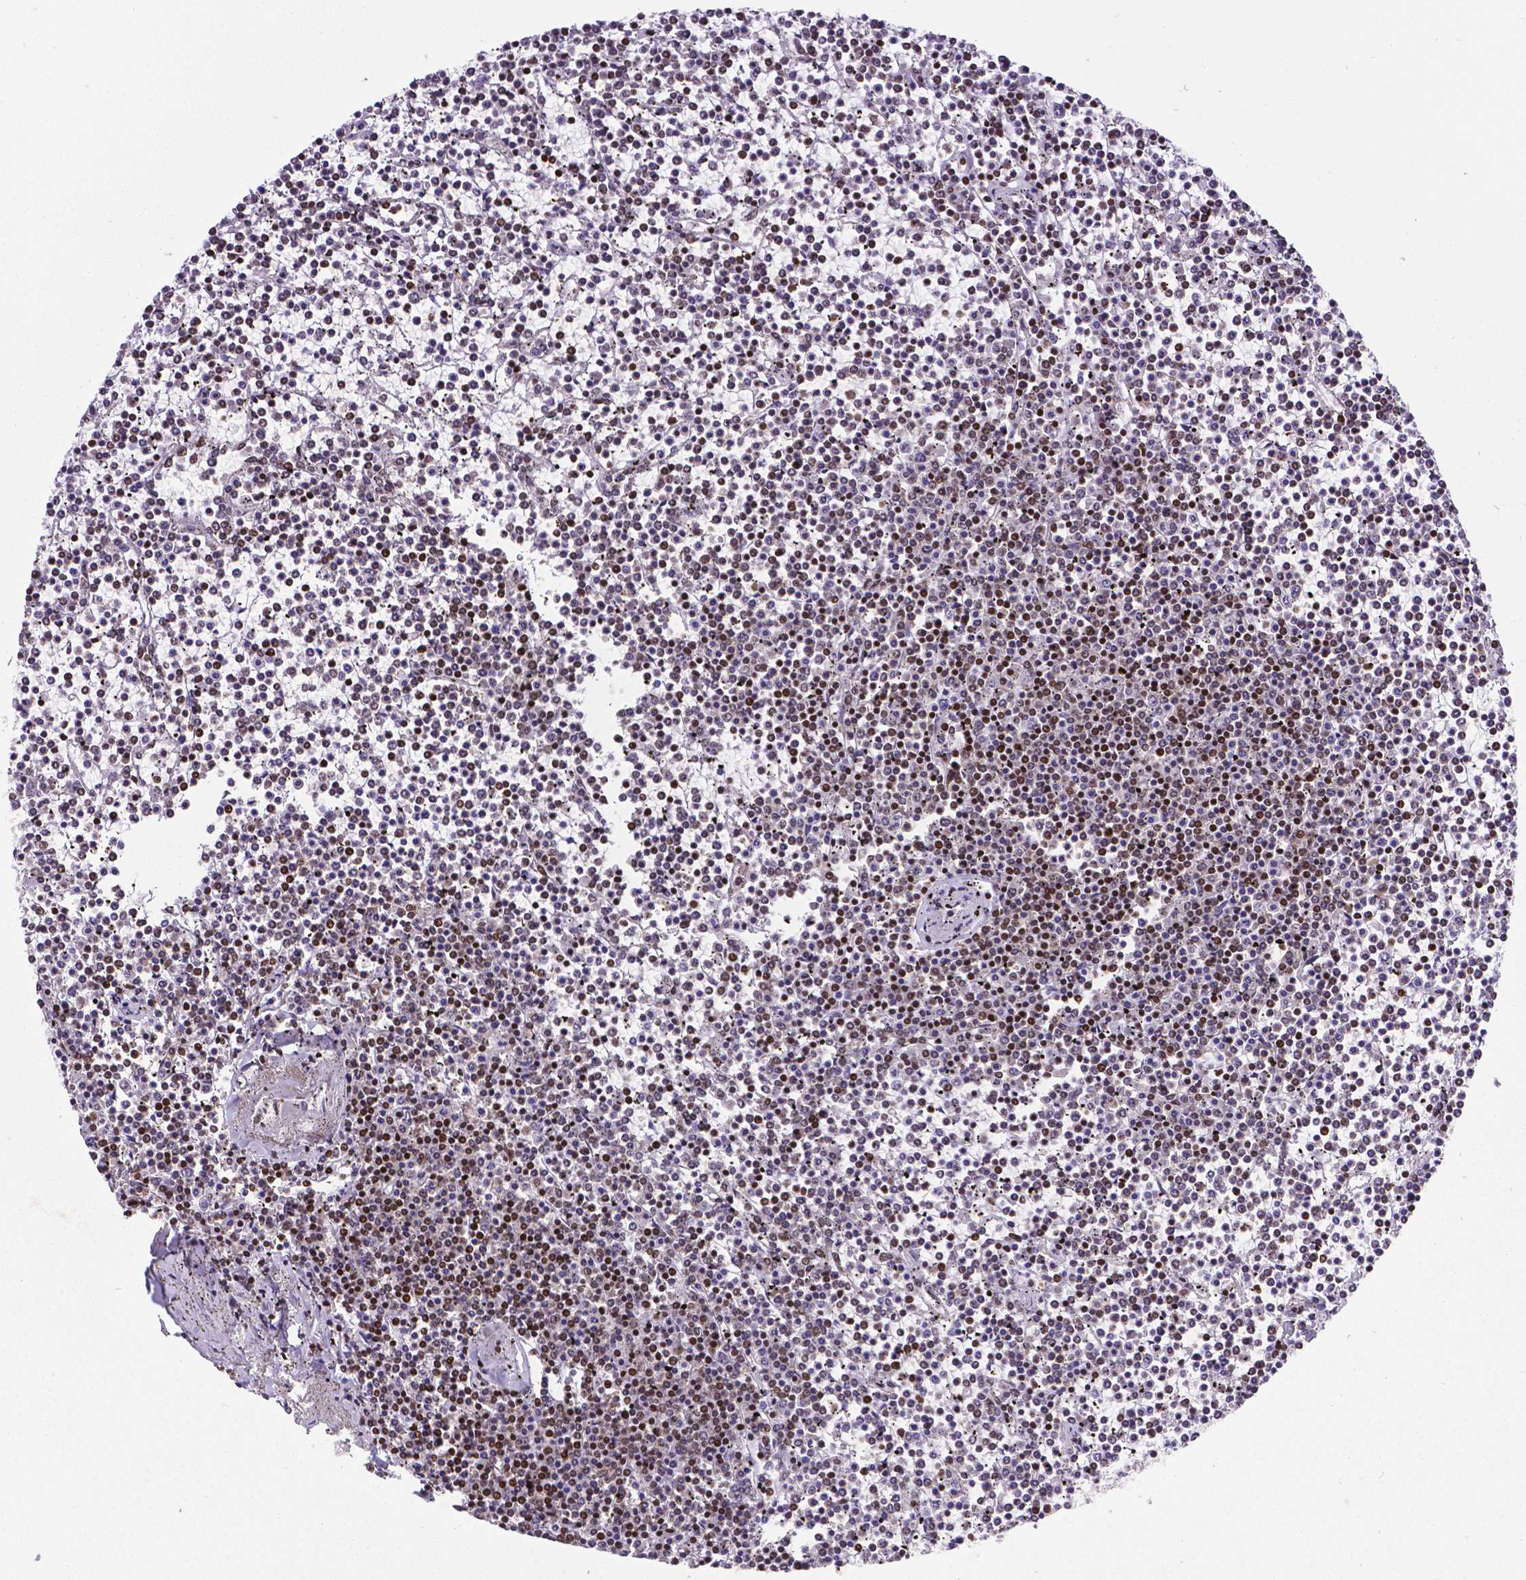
{"staining": {"intensity": "strong", "quantity": "25%-75%", "location": "nuclear"}, "tissue": "lymphoma", "cell_type": "Tumor cells", "image_type": "cancer", "snomed": [{"axis": "morphology", "description": "Malignant lymphoma, non-Hodgkin's type, Low grade"}, {"axis": "topography", "description": "Spleen"}], "caption": "Low-grade malignant lymphoma, non-Hodgkin's type stained with immunohistochemistry (IHC) reveals strong nuclear positivity in approximately 25%-75% of tumor cells.", "gene": "CTCF", "patient": {"sex": "female", "age": 19}}